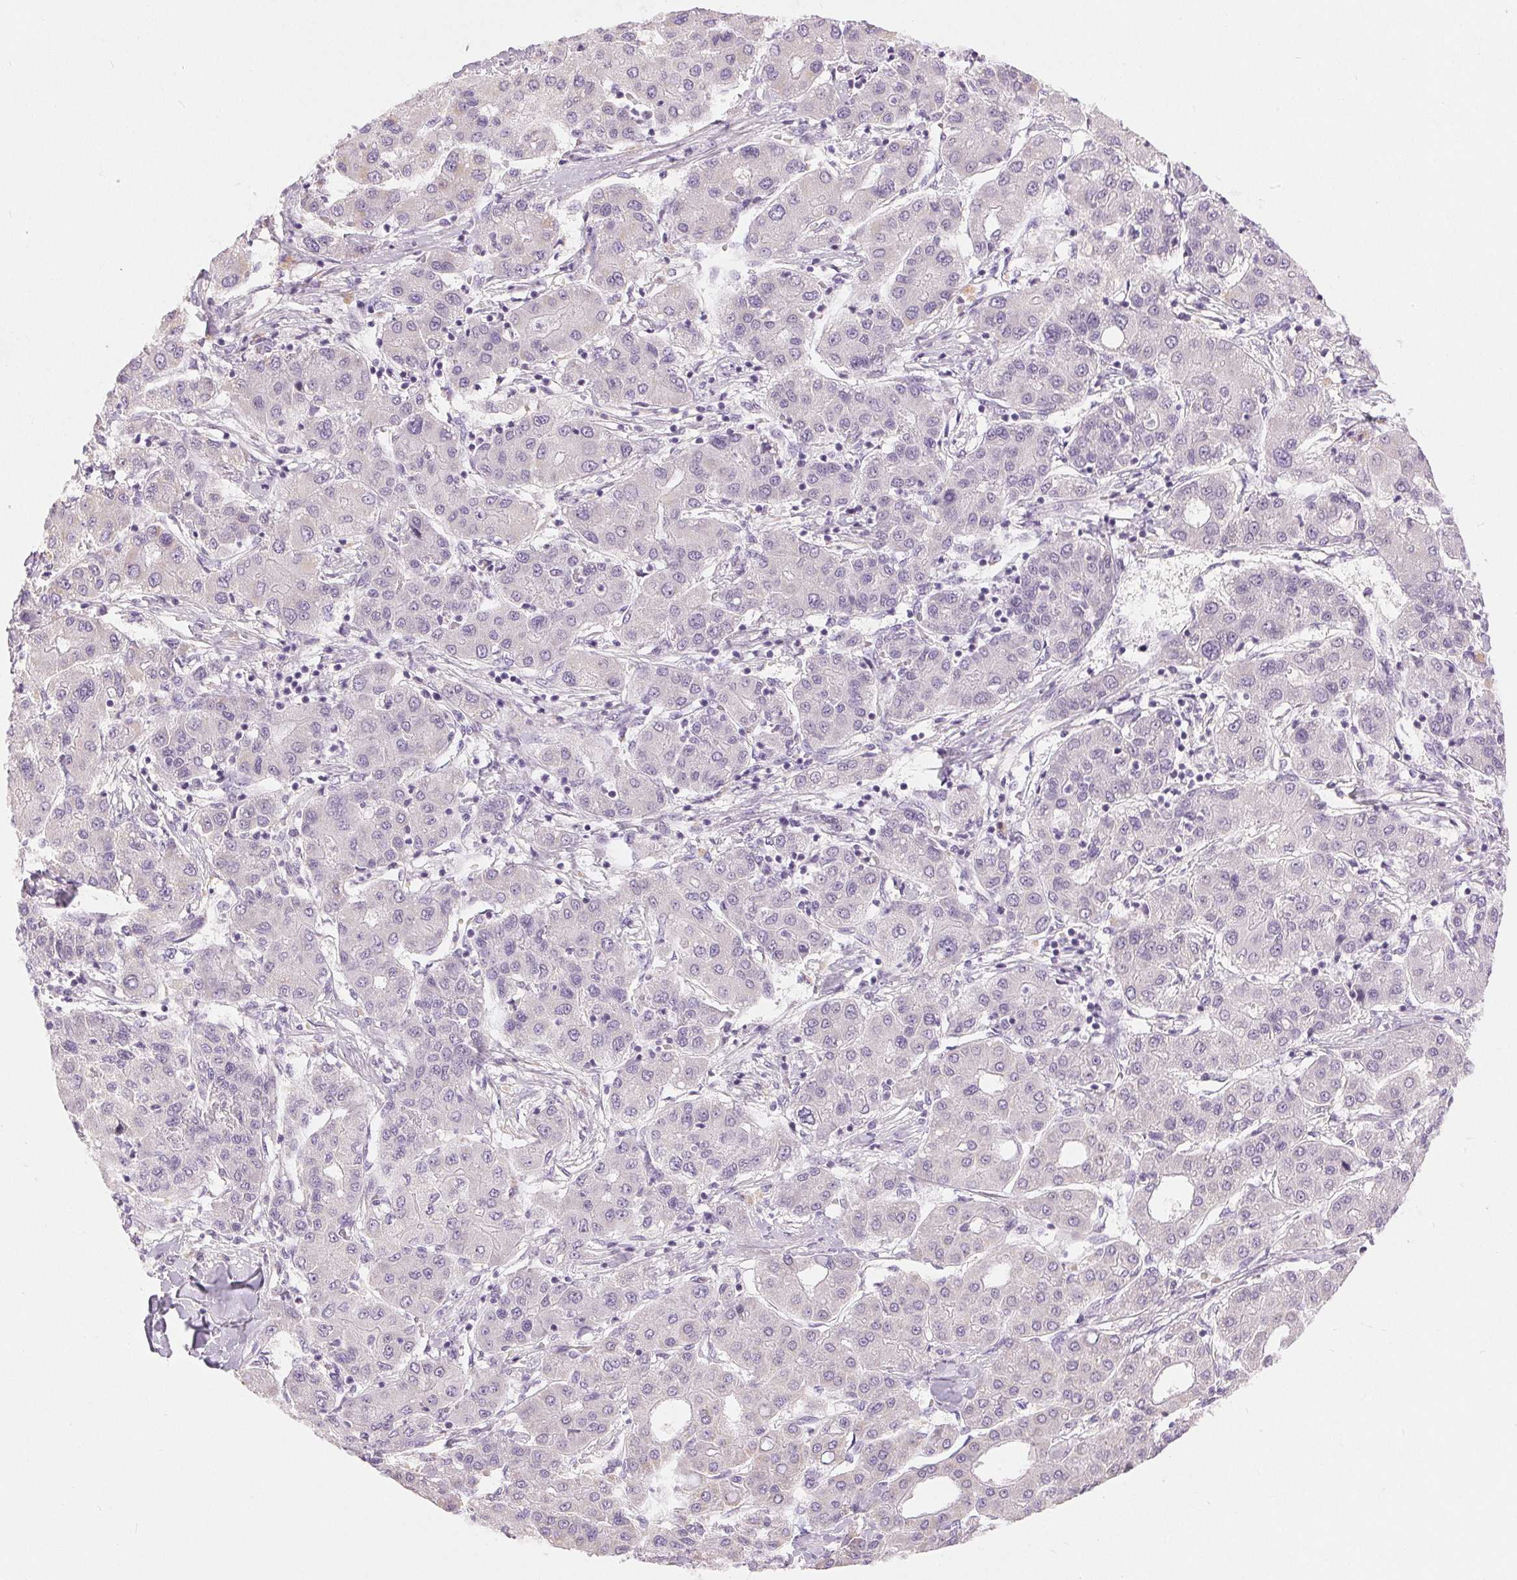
{"staining": {"intensity": "negative", "quantity": "none", "location": "none"}, "tissue": "liver cancer", "cell_type": "Tumor cells", "image_type": "cancer", "snomed": [{"axis": "morphology", "description": "Carcinoma, Hepatocellular, NOS"}, {"axis": "topography", "description": "Liver"}], "caption": "This is an immunohistochemistry micrograph of human liver cancer. There is no staining in tumor cells.", "gene": "DSG3", "patient": {"sex": "male", "age": 65}}